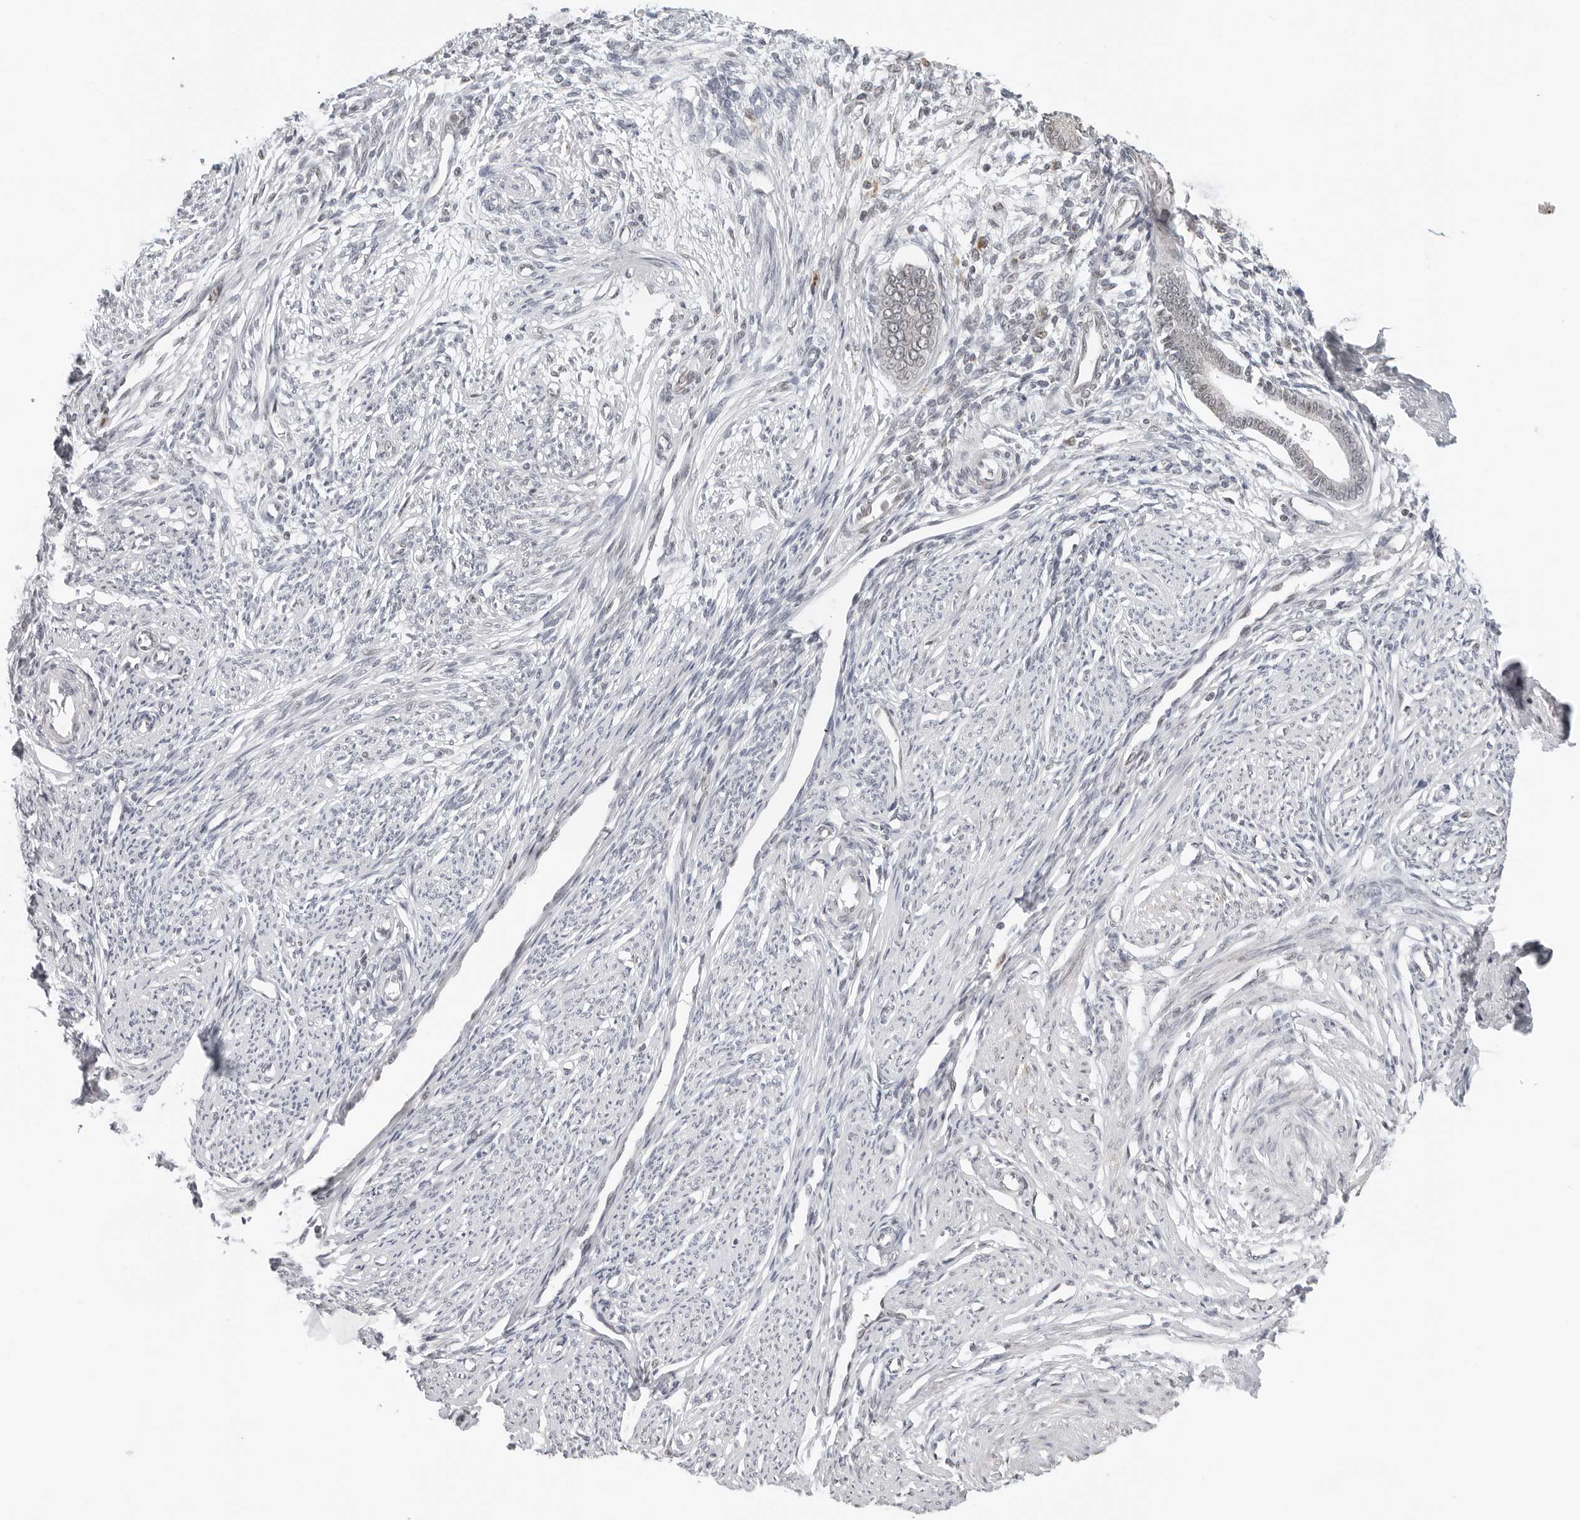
{"staining": {"intensity": "negative", "quantity": "none", "location": "none"}, "tissue": "endometrium", "cell_type": "Cells in endometrial stroma", "image_type": "normal", "snomed": [{"axis": "morphology", "description": "Normal tissue, NOS"}, {"axis": "topography", "description": "Endometrium"}], "caption": "High power microscopy micrograph of an immunohistochemistry (IHC) histopathology image of benign endometrium, revealing no significant positivity in cells in endometrial stroma.", "gene": "TOX4", "patient": {"sex": "female", "age": 56}}